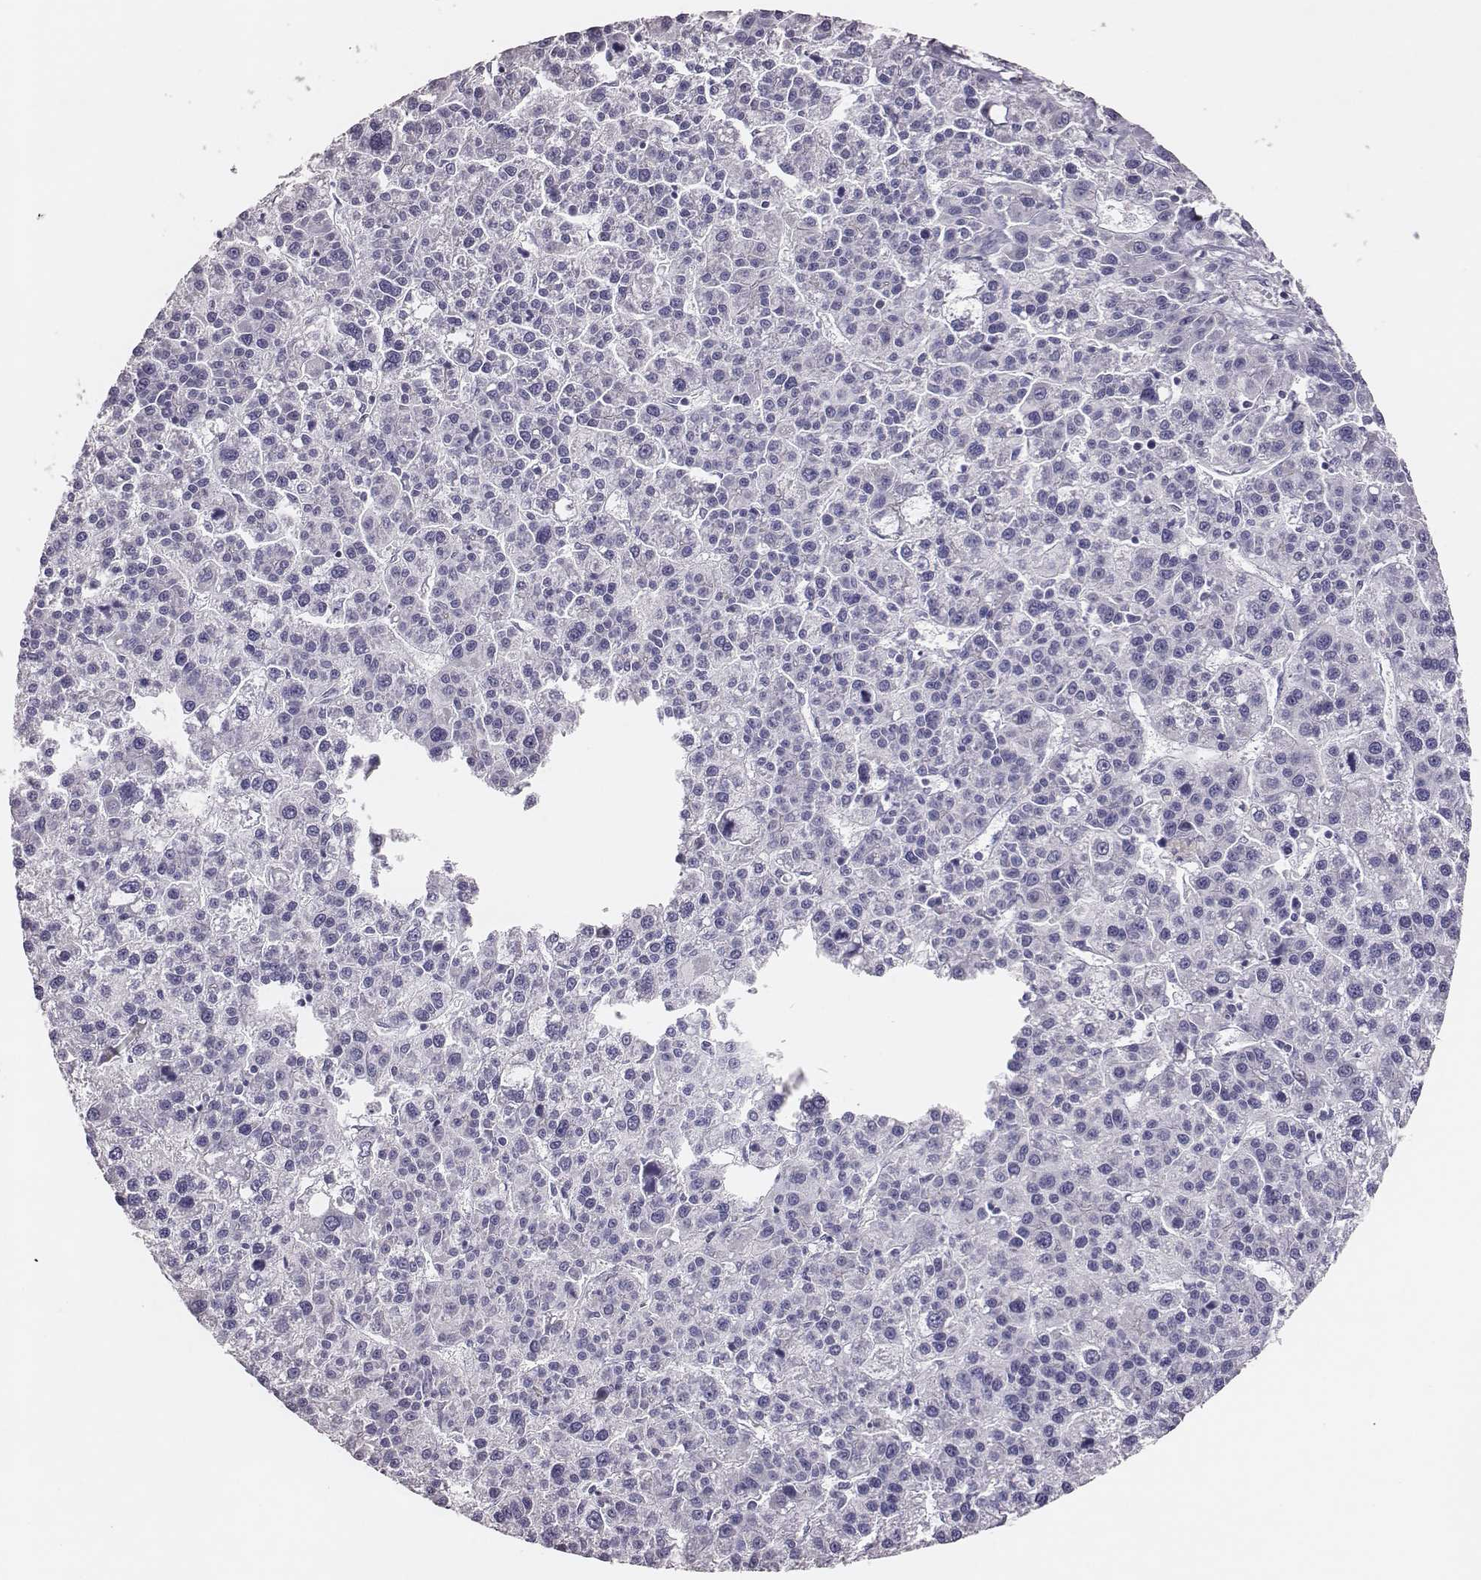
{"staining": {"intensity": "negative", "quantity": "none", "location": "none"}, "tissue": "liver cancer", "cell_type": "Tumor cells", "image_type": "cancer", "snomed": [{"axis": "morphology", "description": "Carcinoma, Hepatocellular, NOS"}, {"axis": "topography", "description": "Liver"}], "caption": "High magnification brightfield microscopy of liver hepatocellular carcinoma stained with DAB (3,3'-diaminobenzidine) (brown) and counterstained with hematoxylin (blue): tumor cells show no significant expression.", "gene": "P2RY10", "patient": {"sex": "female", "age": 58}}